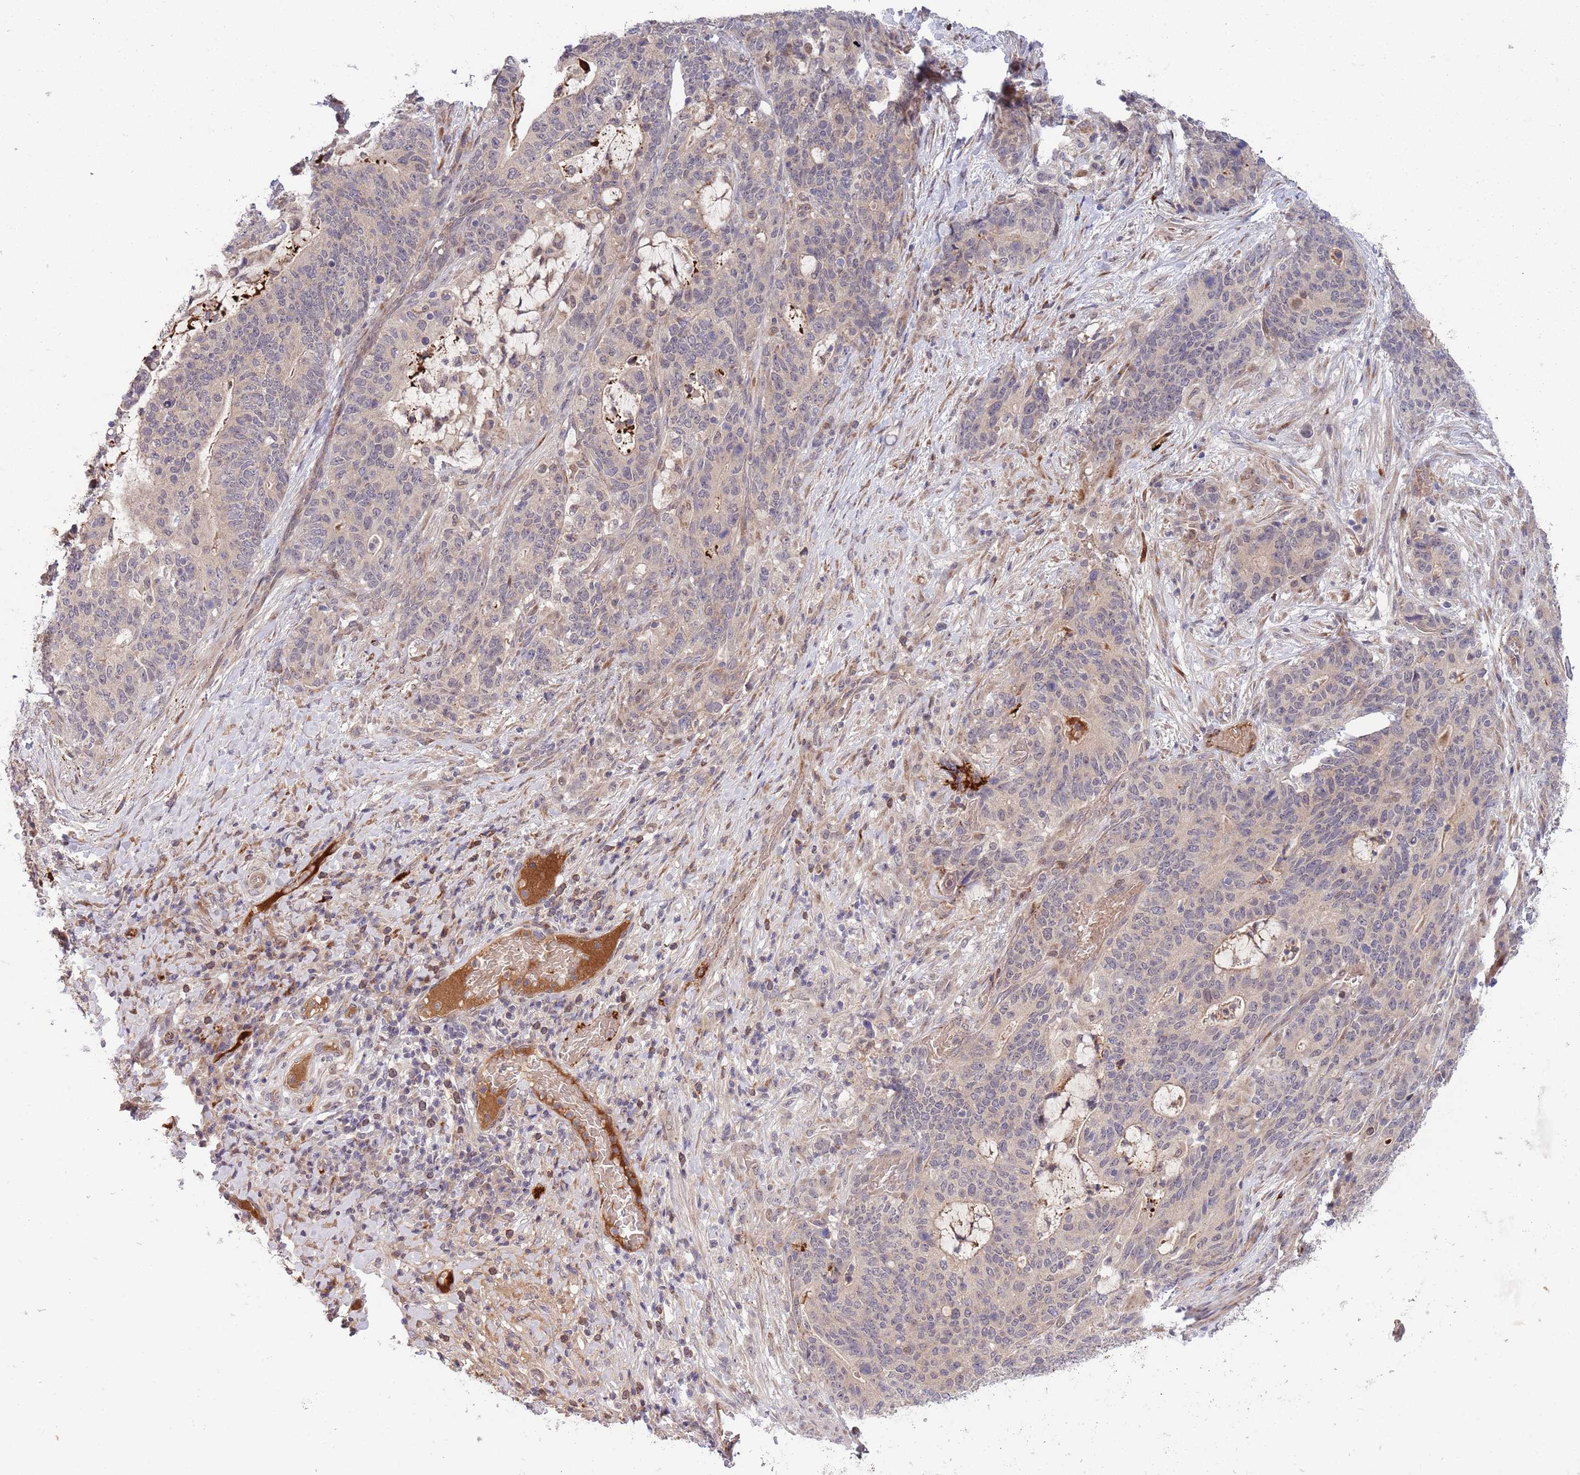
{"staining": {"intensity": "negative", "quantity": "none", "location": "none"}, "tissue": "stomach cancer", "cell_type": "Tumor cells", "image_type": "cancer", "snomed": [{"axis": "morphology", "description": "Normal tissue, NOS"}, {"axis": "morphology", "description": "Adenocarcinoma, NOS"}, {"axis": "topography", "description": "Stomach"}], "caption": "Immunohistochemistry (IHC) histopathology image of neoplastic tissue: stomach adenocarcinoma stained with DAB (3,3'-diaminobenzidine) demonstrates no significant protein positivity in tumor cells. The staining was performed using DAB to visualize the protein expression in brown, while the nuclei were stained in blue with hematoxylin (Magnification: 20x).", "gene": "NT5DC4", "patient": {"sex": "female", "age": 64}}